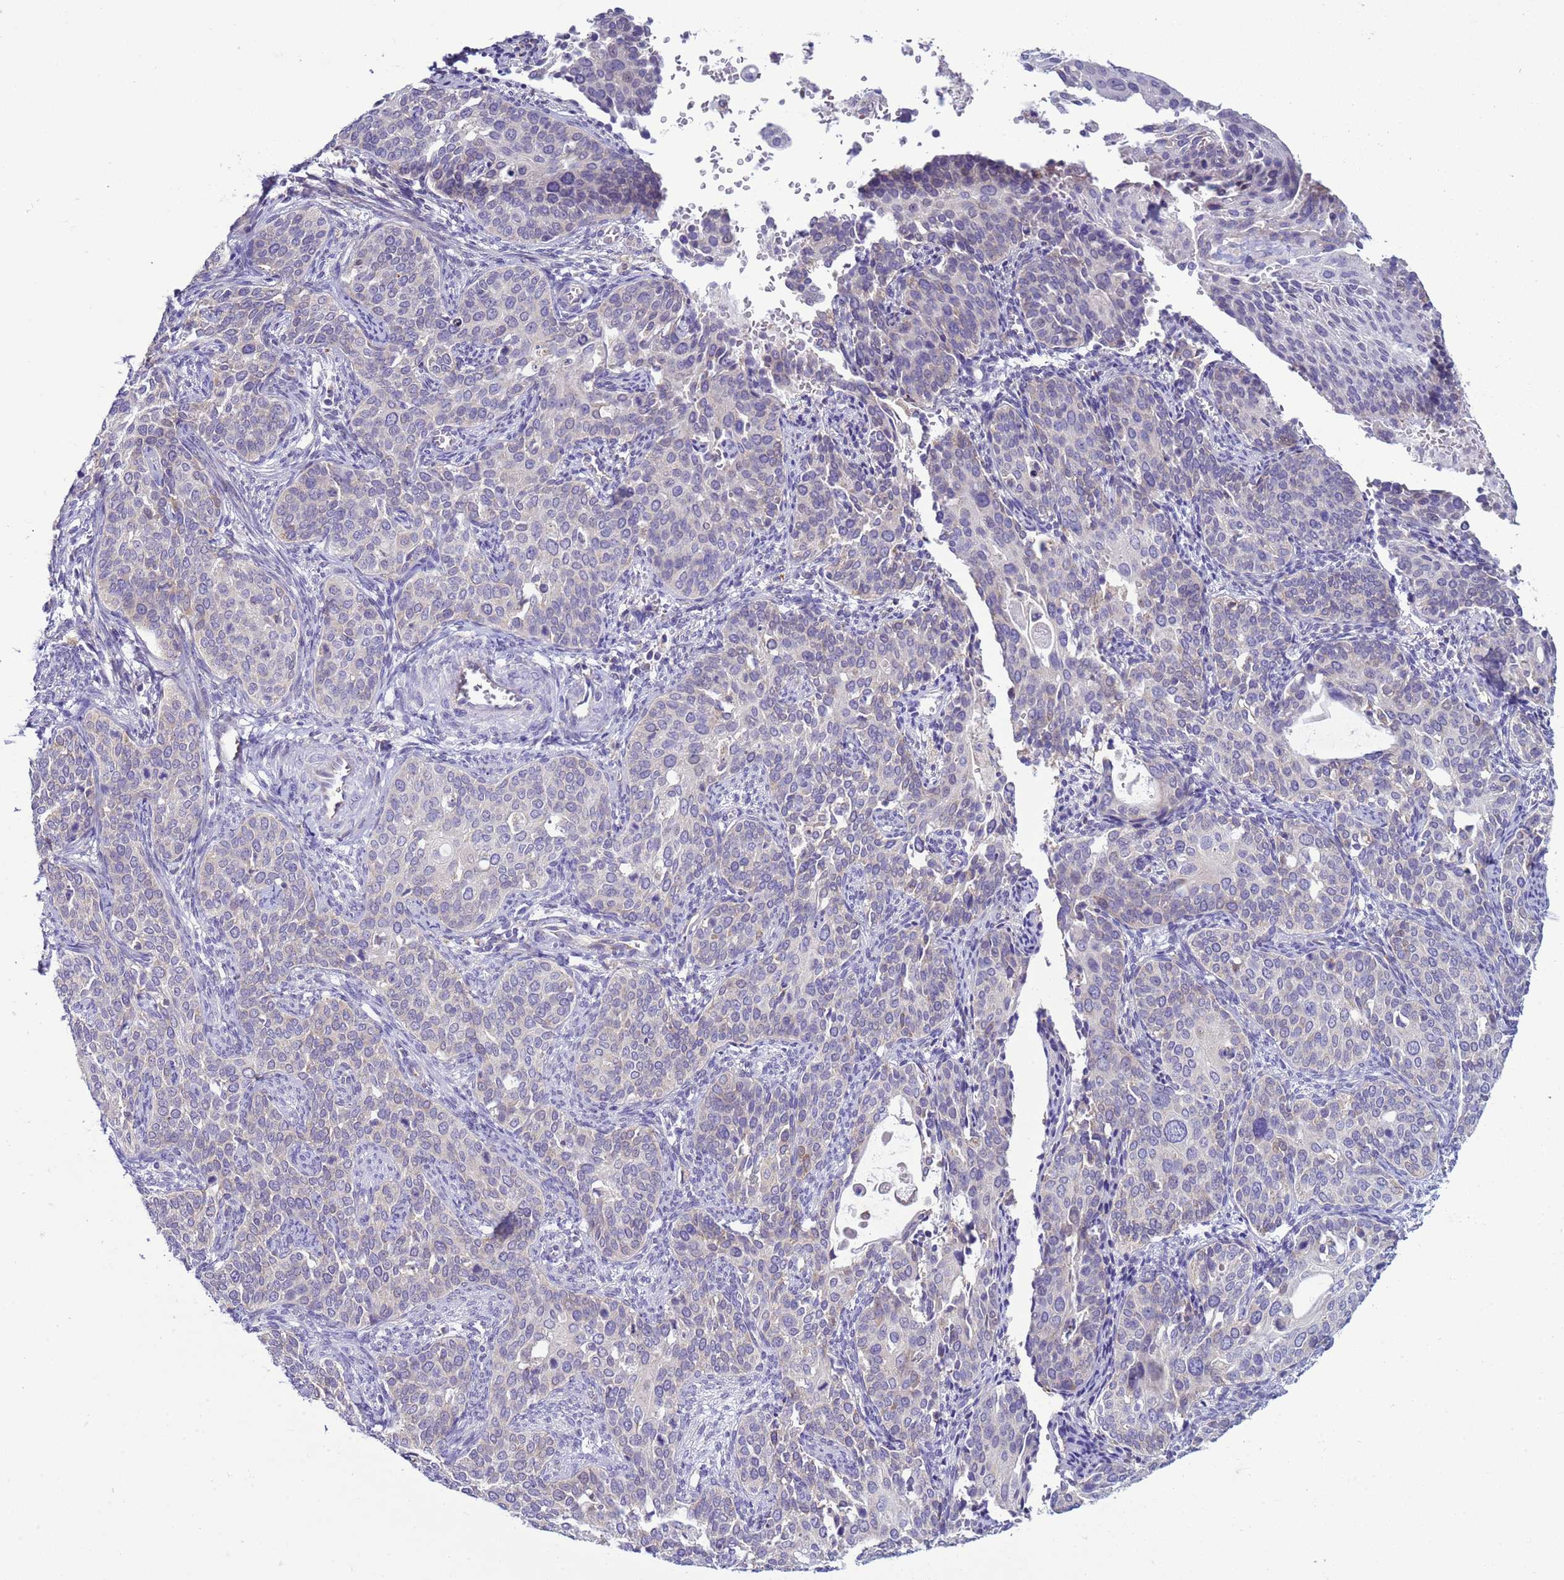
{"staining": {"intensity": "negative", "quantity": "none", "location": "none"}, "tissue": "cervical cancer", "cell_type": "Tumor cells", "image_type": "cancer", "snomed": [{"axis": "morphology", "description": "Squamous cell carcinoma, NOS"}, {"axis": "topography", "description": "Cervix"}], "caption": "A histopathology image of cervical cancer (squamous cell carcinoma) stained for a protein reveals no brown staining in tumor cells. The staining is performed using DAB brown chromogen with nuclei counter-stained in using hematoxylin.", "gene": "ABHD17B", "patient": {"sex": "female", "age": 44}}